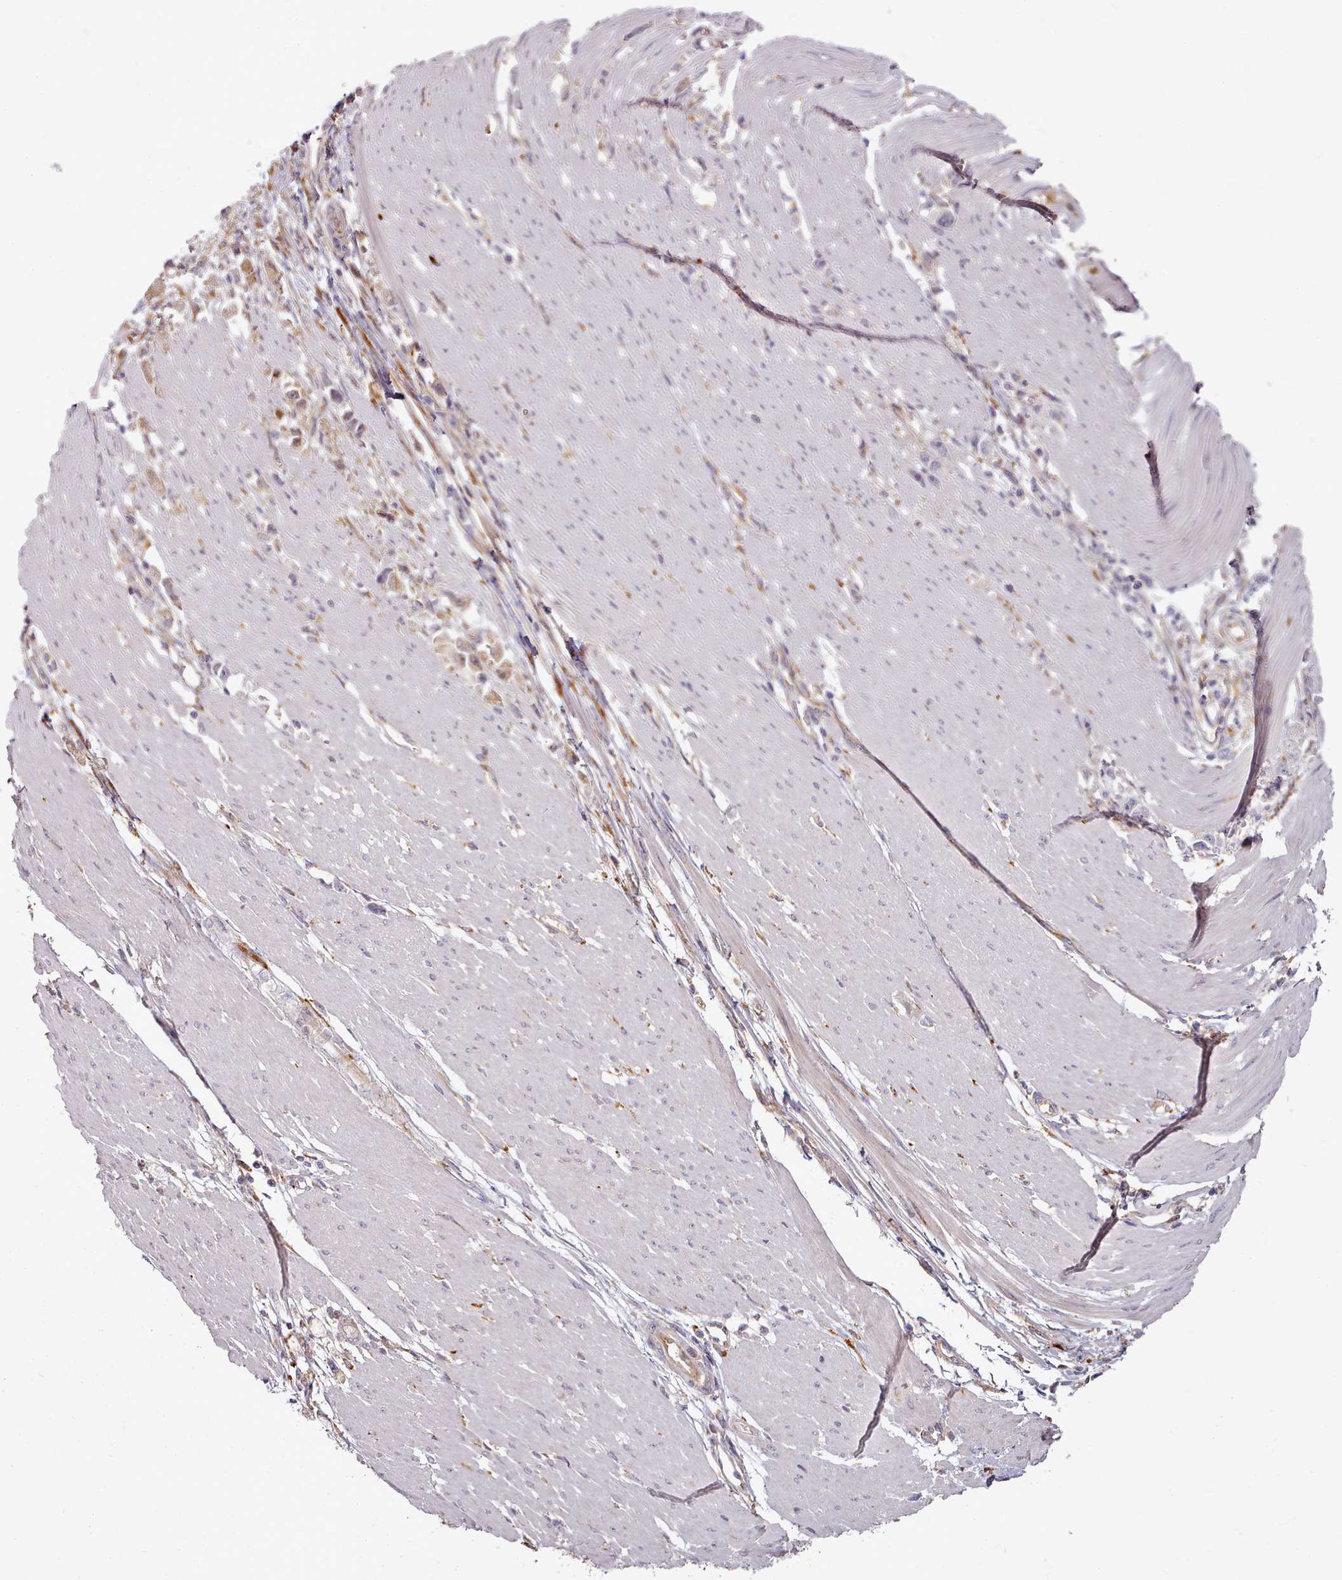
{"staining": {"intensity": "weak", "quantity": "<25%", "location": "cytoplasmic/membranous,nuclear"}, "tissue": "stomach cancer", "cell_type": "Tumor cells", "image_type": "cancer", "snomed": [{"axis": "morphology", "description": "Adenocarcinoma, NOS"}, {"axis": "topography", "description": "Stomach"}], "caption": "Tumor cells show no significant protein positivity in adenocarcinoma (stomach).", "gene": "C1QTNF5", "patient": {"sex": "female", "age": 59}}